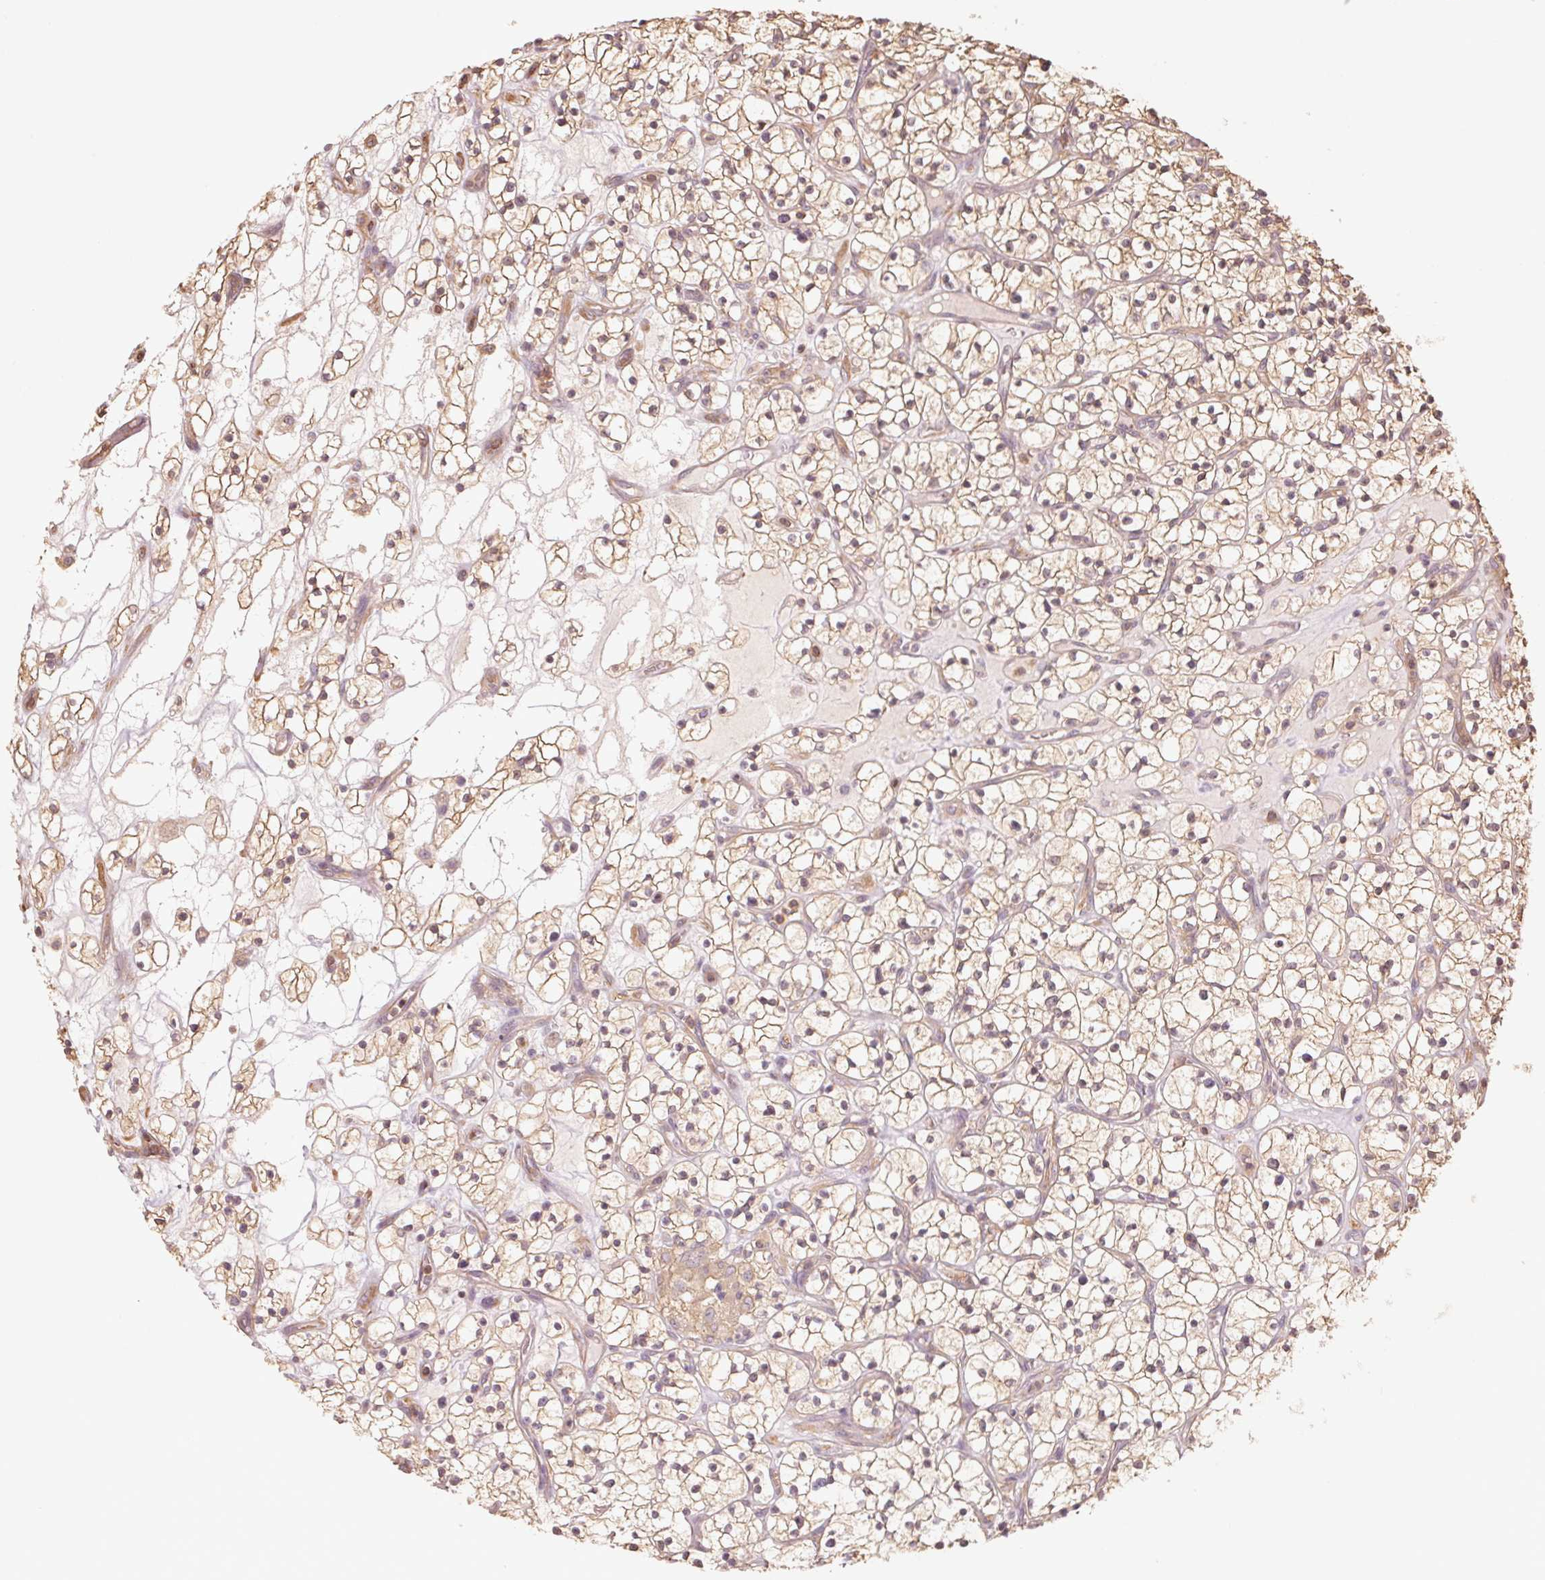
{"staining": {"intensity": "weak", "quantity": ">75%", "location": "cytoplasmic/membranous"}, "tissue": "renal cancer", "cell_type": "Tumor cells", "image_type": "cancer", "snomed": [{"axis": "morphology", "description": "Adenocarcinoma, NOS"}, {"axis": "topography", "description": "Kidney"}], "caption": "IHC (DAB) staining of human renal cancer (adenocarcinoma) exhibits weak cytoplasmic/membranous protein staining in about >75% of tumor cells.", "gene": "QDPR", "patient": {"sex": "female", "age": 64}}